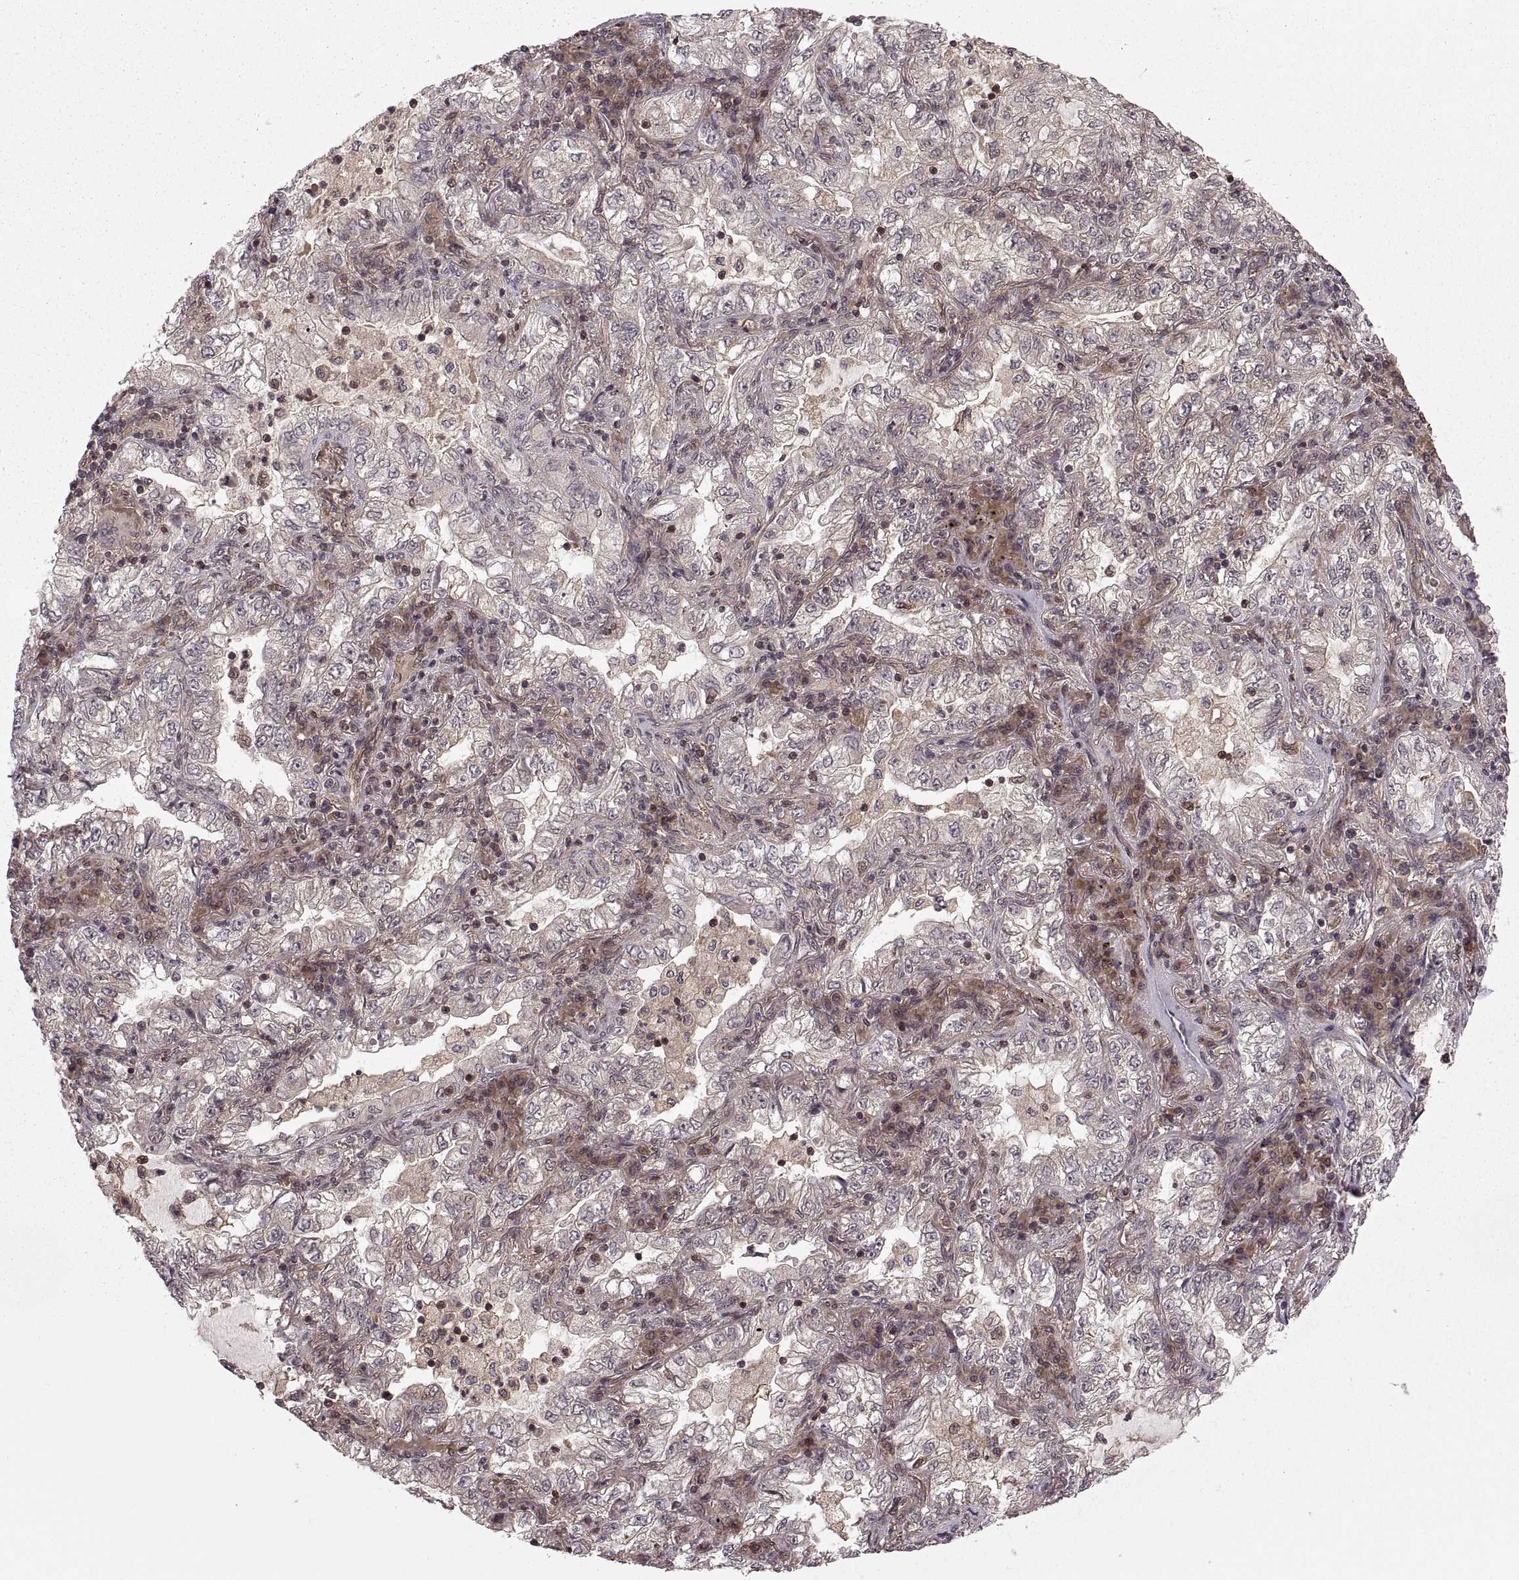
{"staining": {"intensity": "negative", "quantity": "none", "location": "none"}, "tissue": "lung cancer", "cell_type": "Tumor cells", "image_type": "cancer", "snomed": [{"axis": "morphology", "description": "Adenocarcinoma, NOS"}, {"axis": "topography", "description": "Lung"}], "caption": "Immunohistochemistry (IHC) of human adenocarcinoma (lung) shows no positivity in tumor cells. (DAB immunohistochemistry (IHC), high magnification).", "gene": "DEDD", "patient": {"sex": "female", "age": 73}}